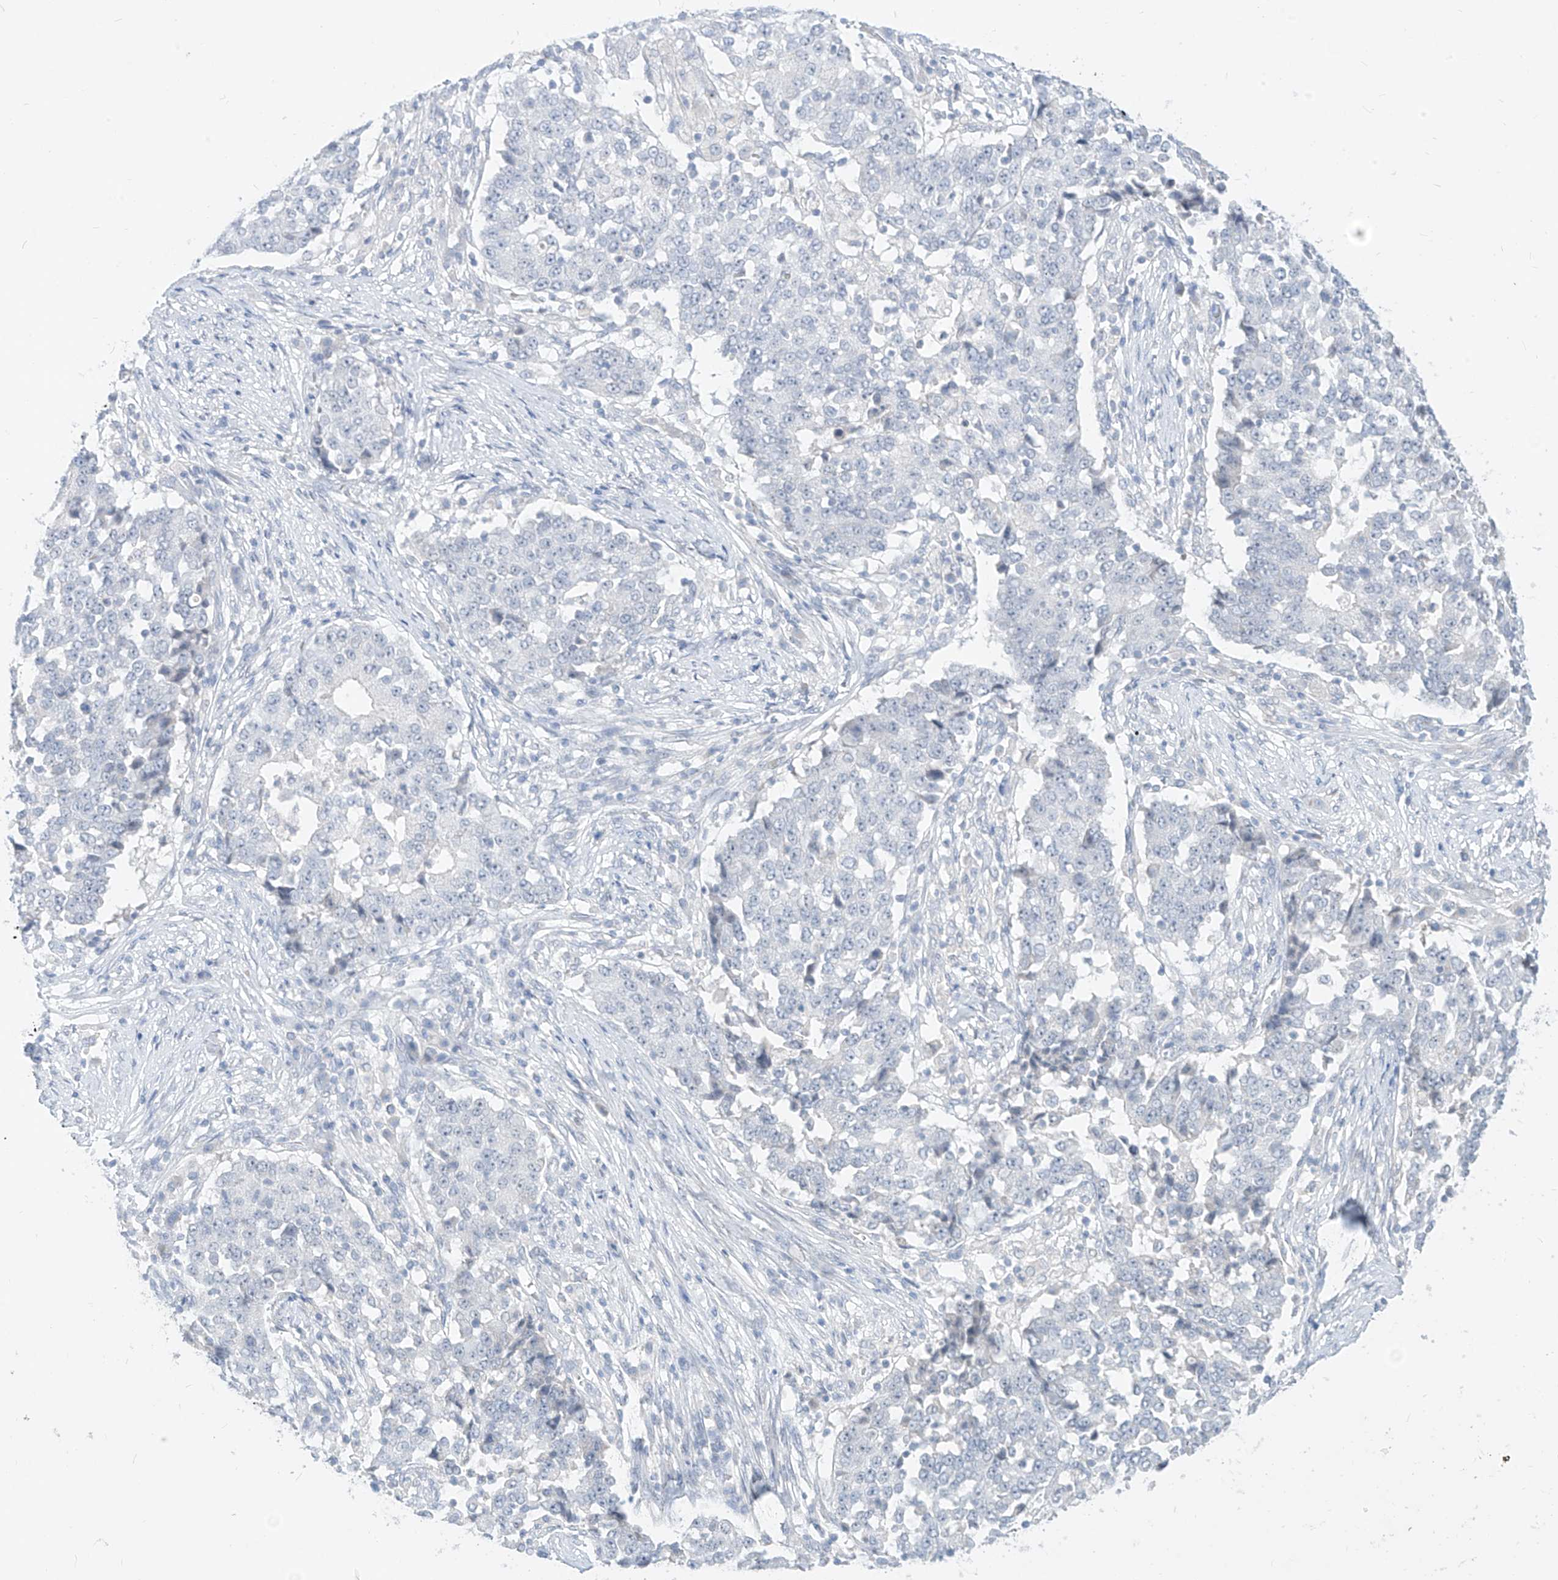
{"staining": {"intensity": "negative", "quantity": "none", "location": "none"}, "tissue": "stomach cancer", "cell_type": "Tumor cells", "image_type": "cancer", "snomed": [{"axis": "morphology", "description": "Adenocarcinoma, NOS"}, {"axis": "topography", "description": "Stomach"}], "caption": "High magnification brightfield microscopy of stomach cancer stained with DAB (3,3'-diaminobenzidine) (brown) and counterstained with hematoxylin (blue): tumor cells show no significant expression. (Brightfield microscopy of DAB immunohistochemistry (IHC) at high magnification).", "gene": "BARX2", "patient": {"sex": "male", "age": 59}}